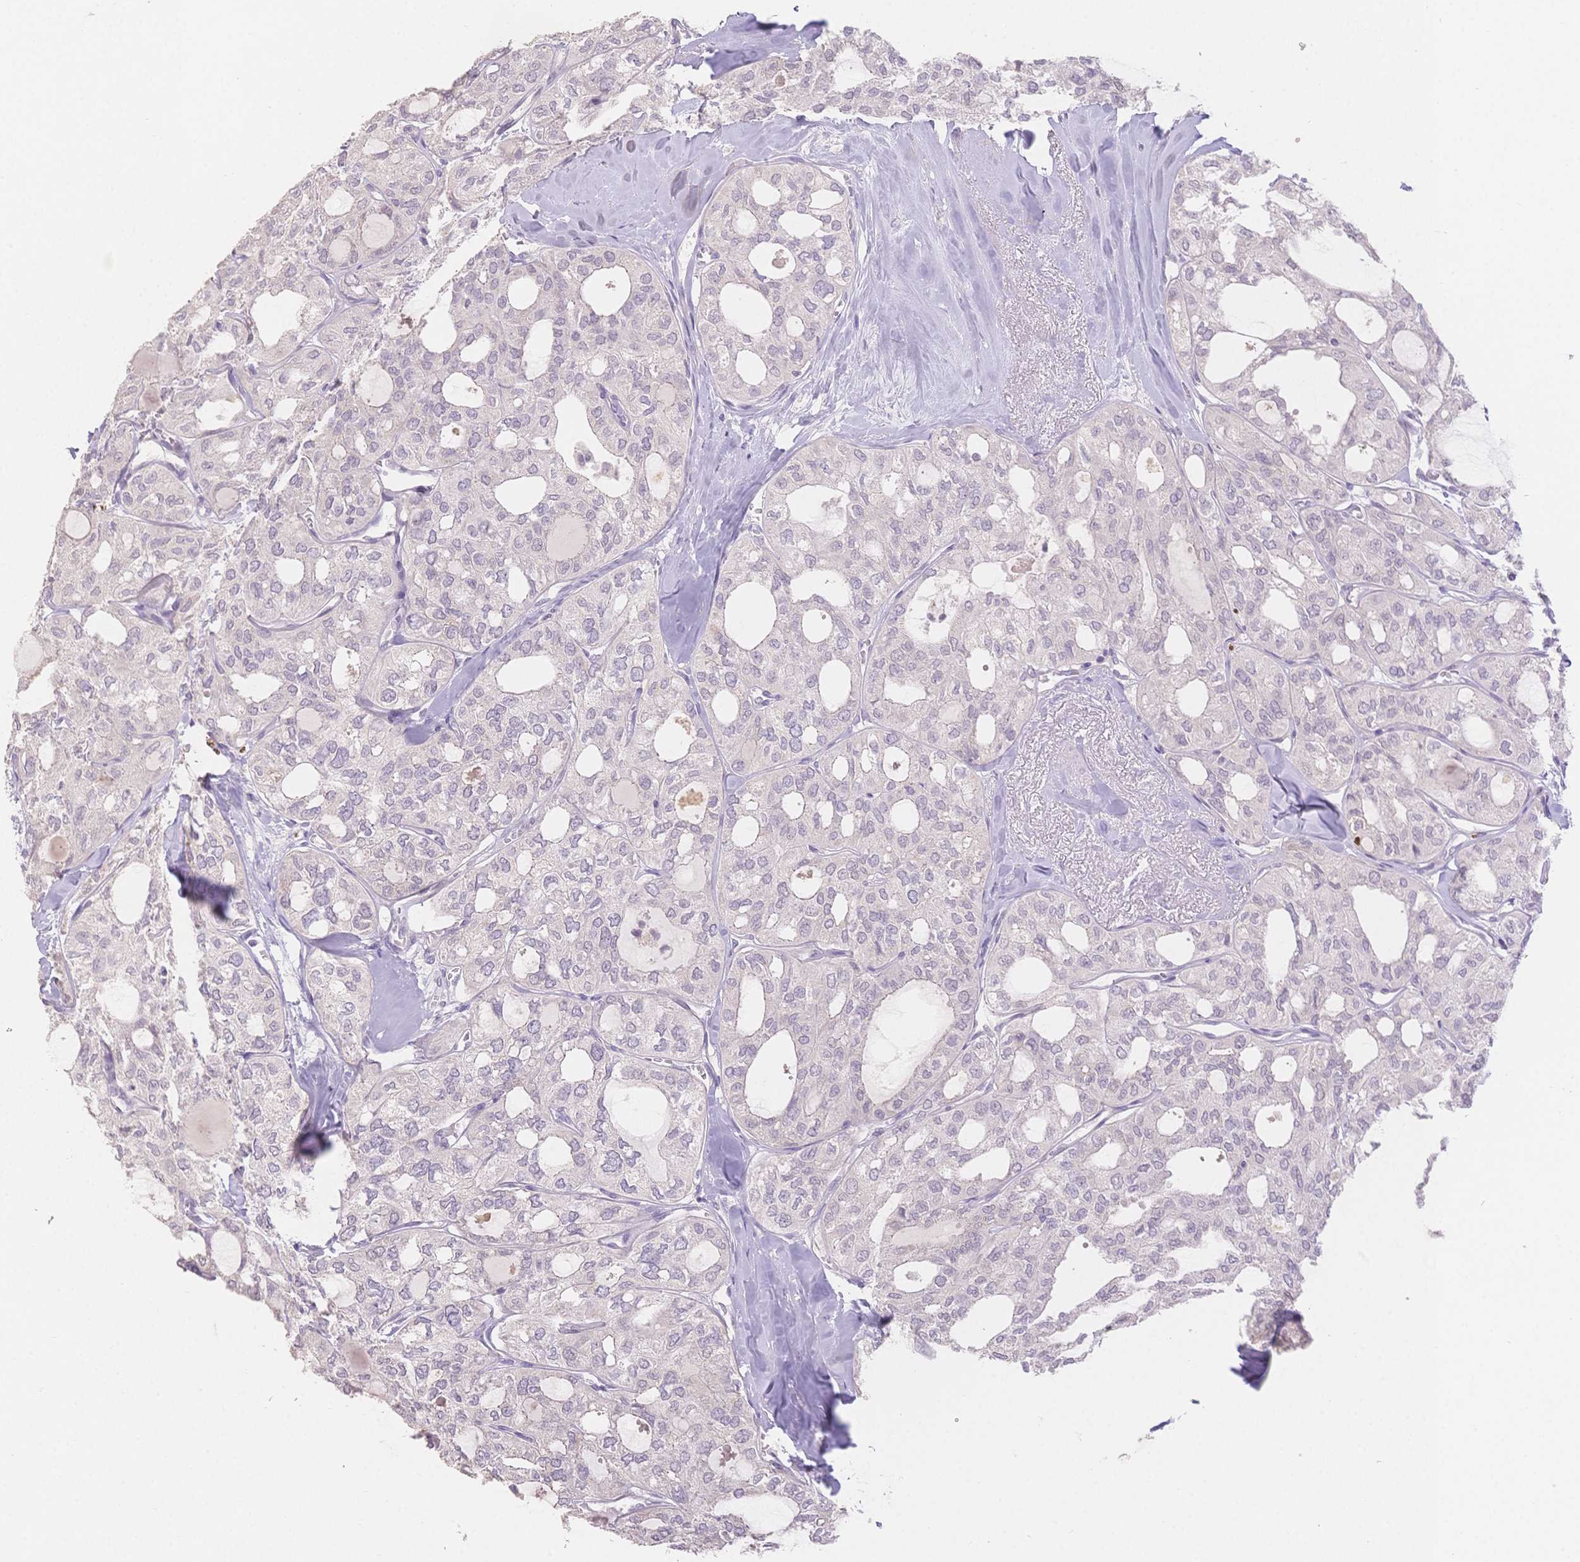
{"staining": {"intensity": "negative", "quantity": "none", "location": "none"}, "tissue": "thyroid cancer", "cell_type": "Tumor cells", "image_type": "cancer", "snomed": [{"axis": "morphology", "description": "Follicular adenoma carcinoma, NOS"}, {"axis": "topography", "description": "Thyroid gland"}], "caption": "A photomicrograph of thyroid cancer stained for a protein demonstrates no brown staining in tumor cells. Brightfield microscopy of immunohistochemistry stained with DAB (3,3'-diaminobenzidine) (brown) and hematoxylin (blue), captured at high magnification.", "gene": "SUV39H2", "patient": {"sex": "male", "age": 75}}